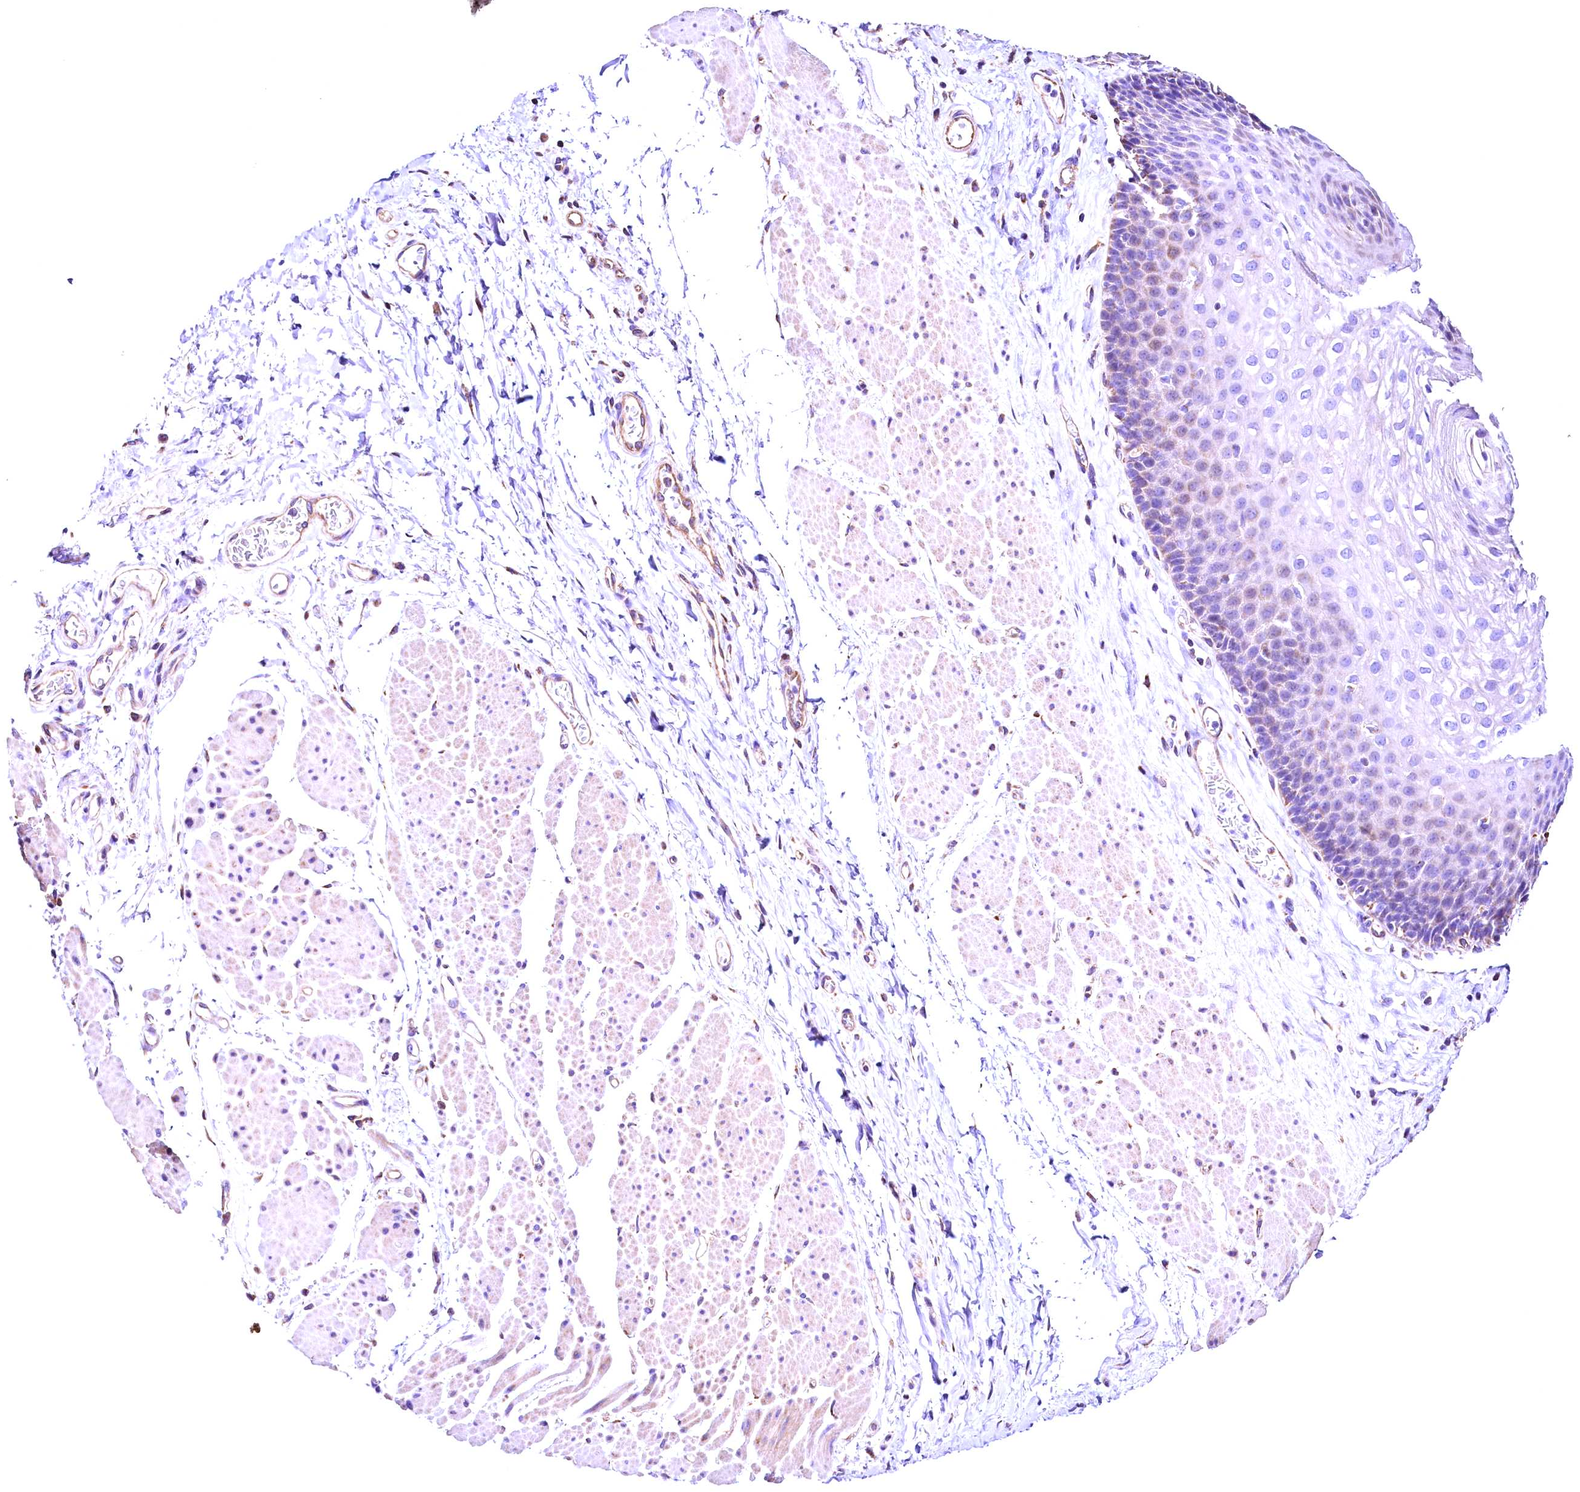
{"staining": {"intensity": "negative", "quantity": "none", "location": "none"}, "tissue": "esophagus", "cell_type": "Squamous epithelial cells", "image_type": "normal", "snomed": [{"axis": "morphology", "description": "Normal tissue, NOS"}, {"axis": "topography", "description": "Esophagus"}], "caption": "This micrograph is of benign esophagus stained with immunohistochemistry (IHC) to label a protein in brown with the nuclei are counter-stained blue. There is no expression in squamous epithelial cells. Nuclei are stained in blue.", "gene": "ACAA2", "patient": {"sex": "female", "age": 66}}